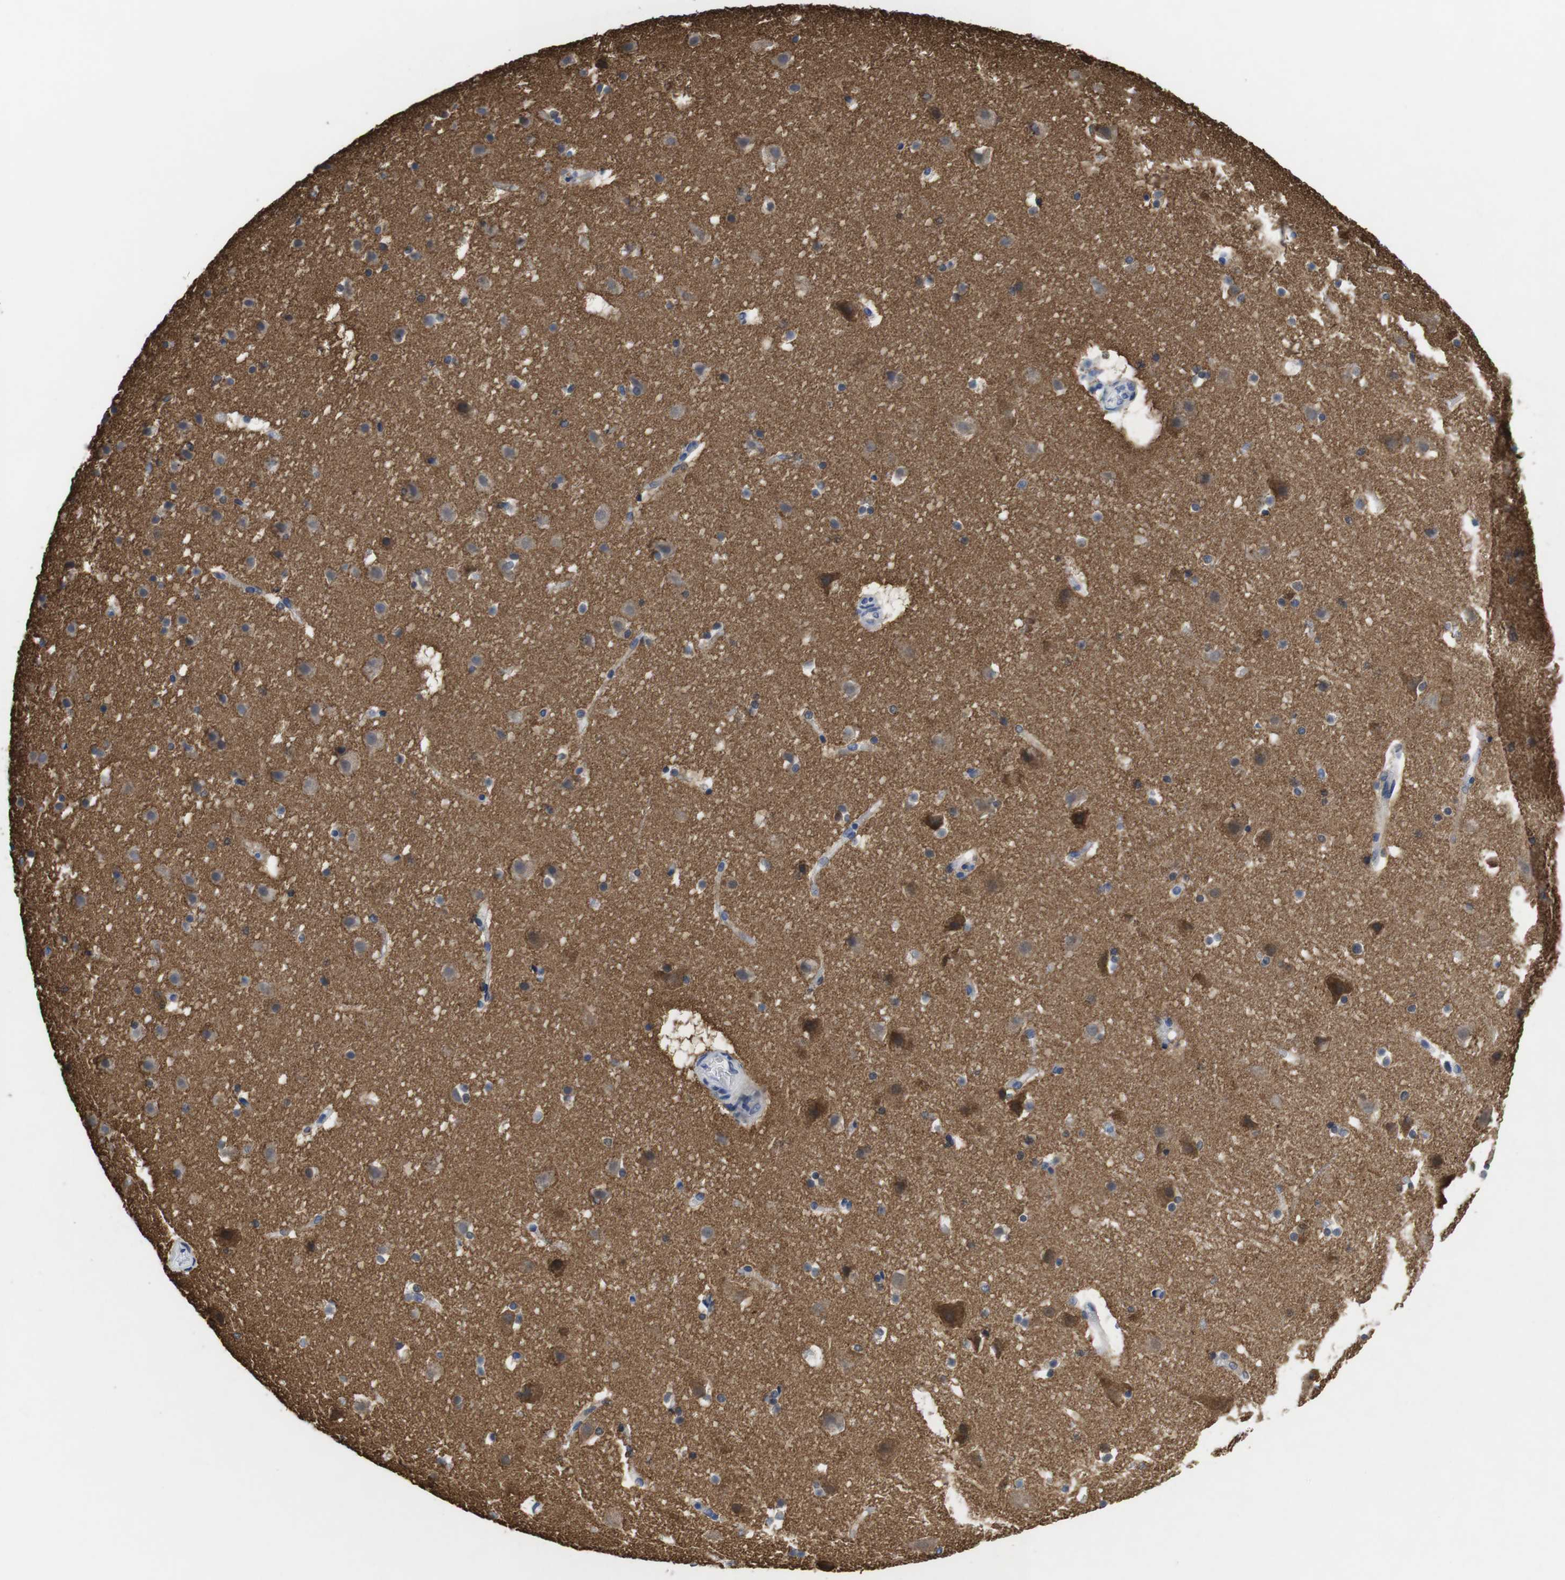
{"staining": {"intensity": "negative", "quantity": "none", "location": "none"}, "tissue": "cerebral cortex", "cell_type": "Endothelial cells", "image_type": "normal", "snomed": [{"axis": "morphology", "description": "Normal tissue, NOS"}, {"axis": "topography", "description": "Cerebral cortex"}], "caption": "Histopathology image shows no significant protein staining in endothelial cells of benign cerebral cortex.", "gene": "MAP6", "patient": {"sex": "male", "age": 45}}